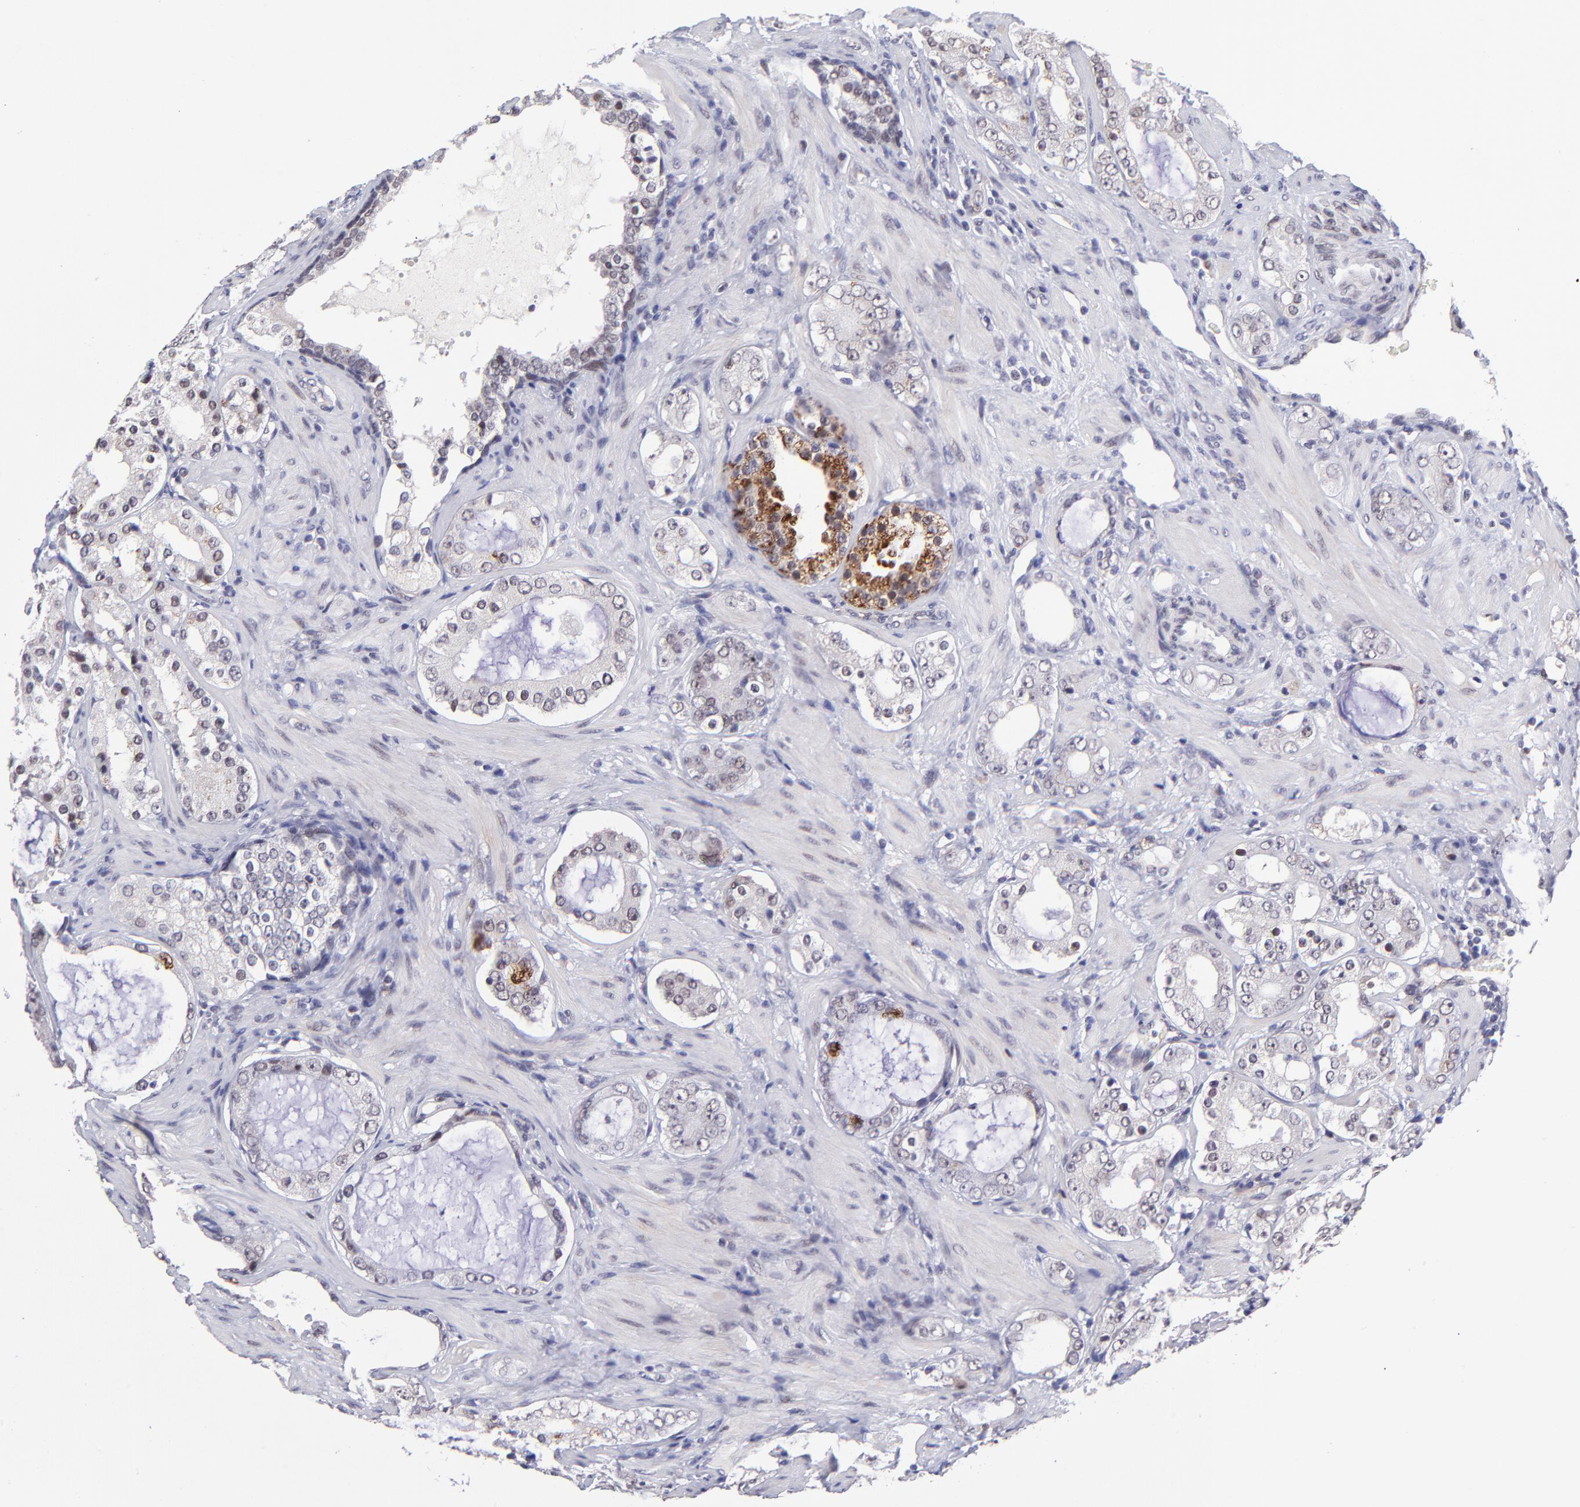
{"staining": {"intensity": "weak", "quantity": "<25%", "location": "nuclear"}, "tissue": "prostate cancer", "cell_type": "Tumor cells", "image_type": "cancer", "snomed": [{"axis": "morphology", "description": "Adenocarcinoma, Medium grade"}, {"axis": "topography", "description": "Prostate"}], "caption": "Medium-grade adenocarcinoma (prostate) was stained to show a protein in brown. There is no significant positivity in tumor cells. Nuclei are stained in blue.", "gene": "SOX6", "patient": {"sex": "male", "age": 73}}